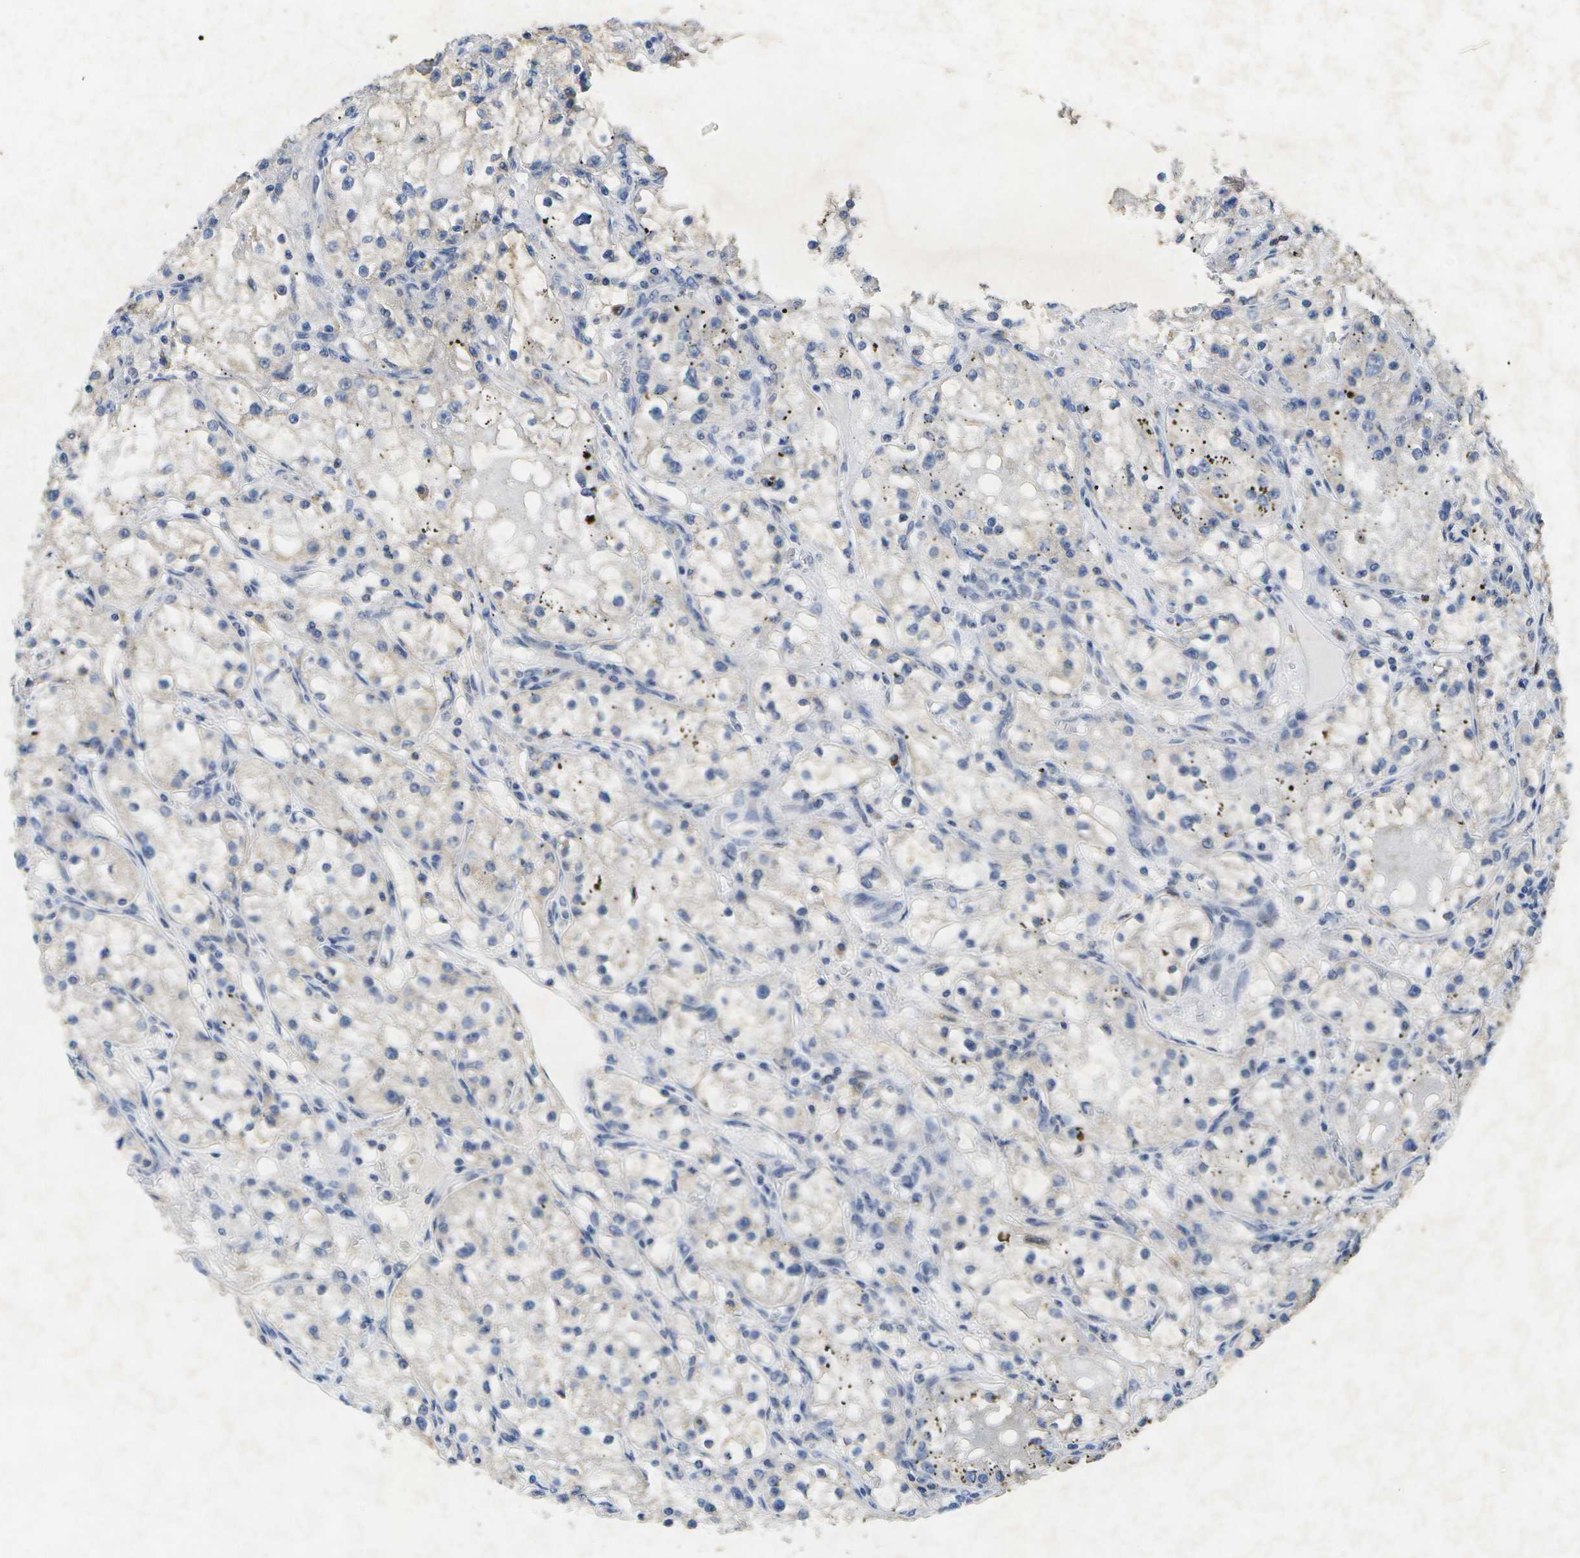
{"staining": {"intensity": "negative", "quantity": "none", "location": "none"}, "tissue": "renal cancer", "cell_type": "Tumor cells", "image_type": "cancer", "snomed": [{"axis": "morphology", "description": "Adenocarcinoma, NOS"}, {"axis": "topography", "description": "Kidney"}], "caption": "Adenocarcinoma (renal) was stained to show a protein in brown. There is no significant positivity in tumor cells.", "gene": "KDELR1", "patient": {"sex": "male", "age": 56}}